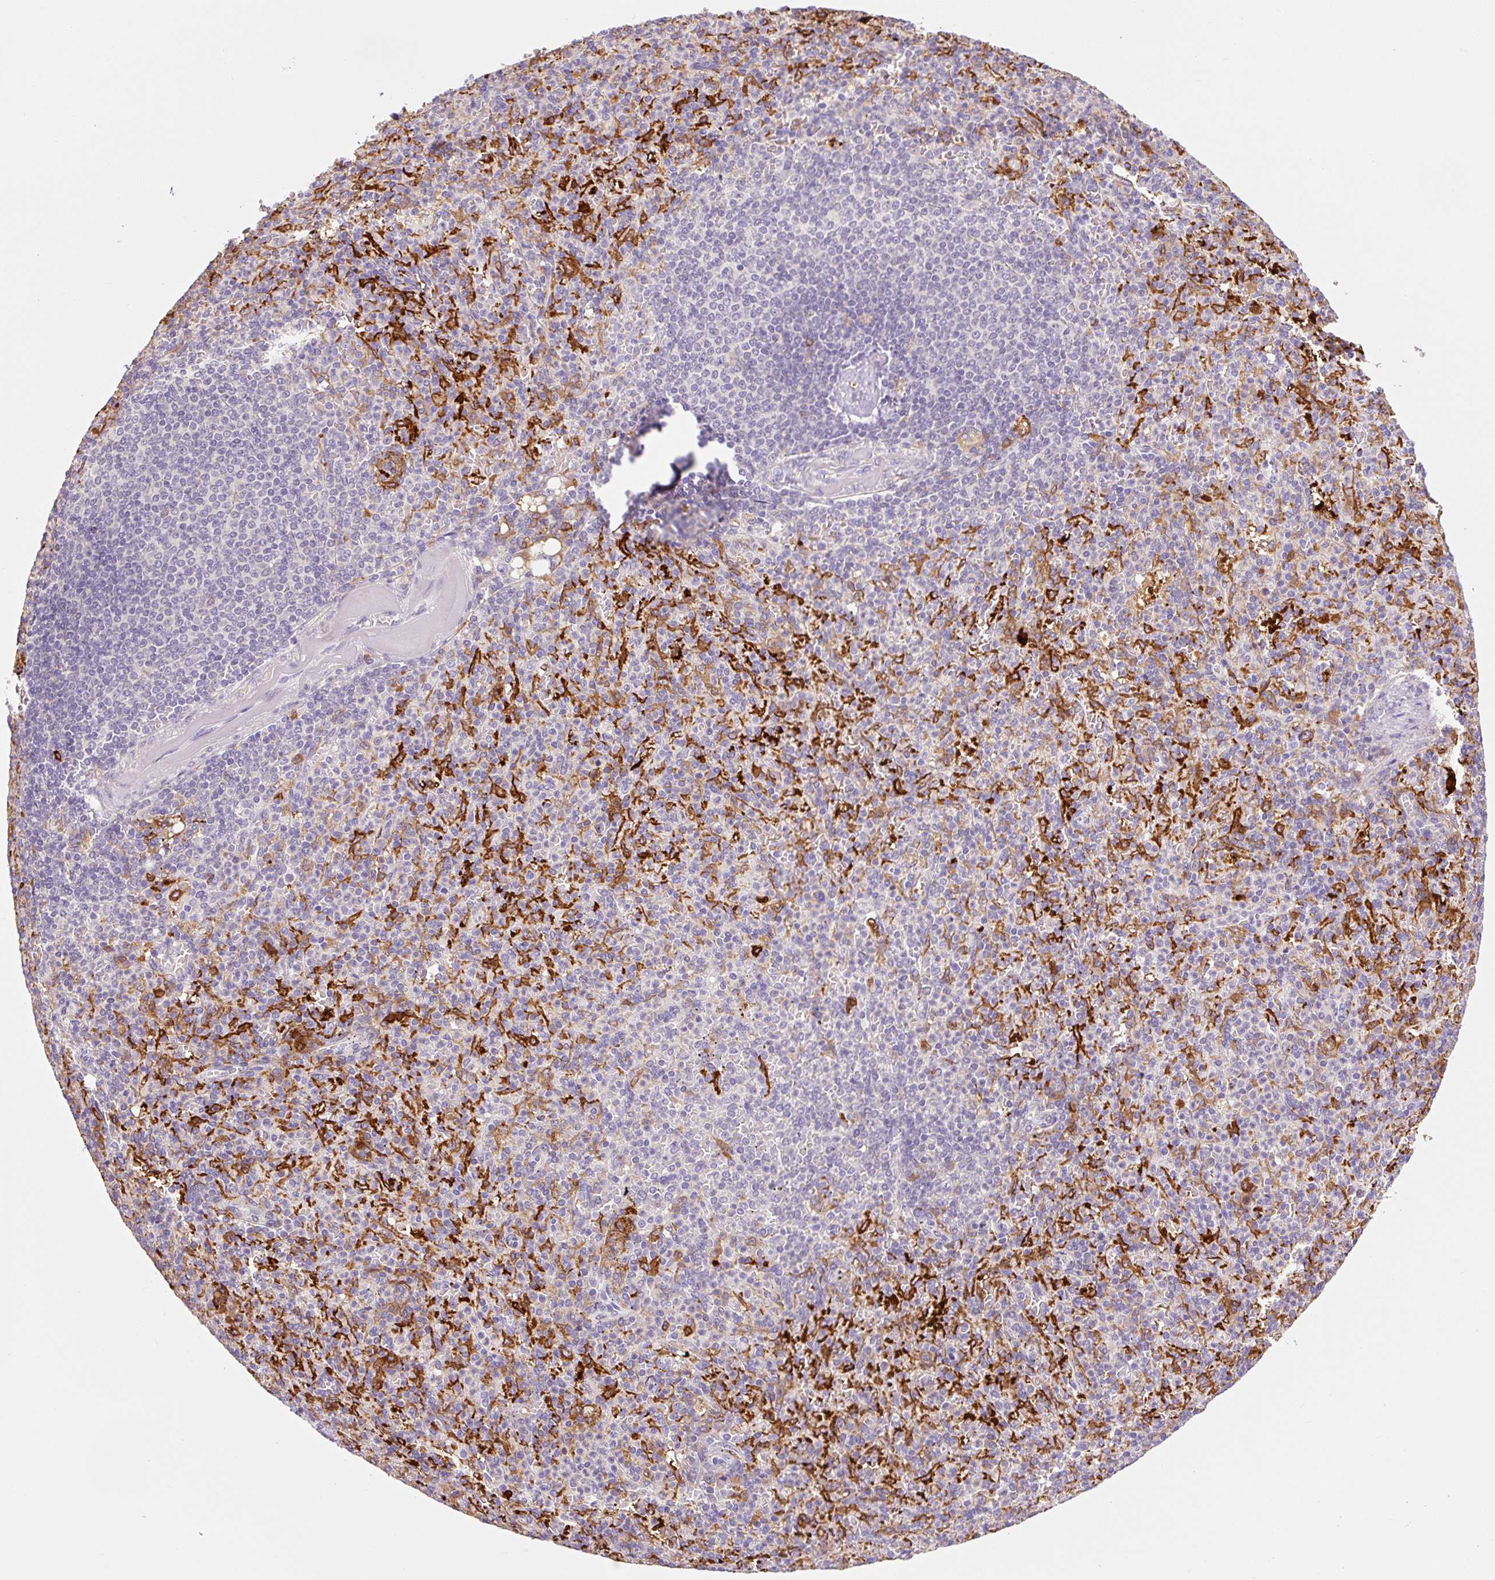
{"staining": {"intensity": "moderate", "quantity": "<25%", "location": "cytoplasmic/membranous"}, "tissue": "spleen", "cell_type": "Cells in red pulp", "image_type": "normal", "snomed": [{"axis": "morphology", "description": "Normal tissue, NOS"}, {"axis": "topography", "description": "Spleen"}], "caption": "A high-resolution photomicrograph shows IHC staining of benign spleen, which reveals moderate cytoplasmic/membranous positivity in about <25% of cells in red pulp. (Stains: DAB (3,3'-diaminobenzidine) in brown, nuclei in blue, Microscopy: brightfield microscopy at high magnification).", "gene": "FUT10", "patient": {"sex": "female", "age": 74}}